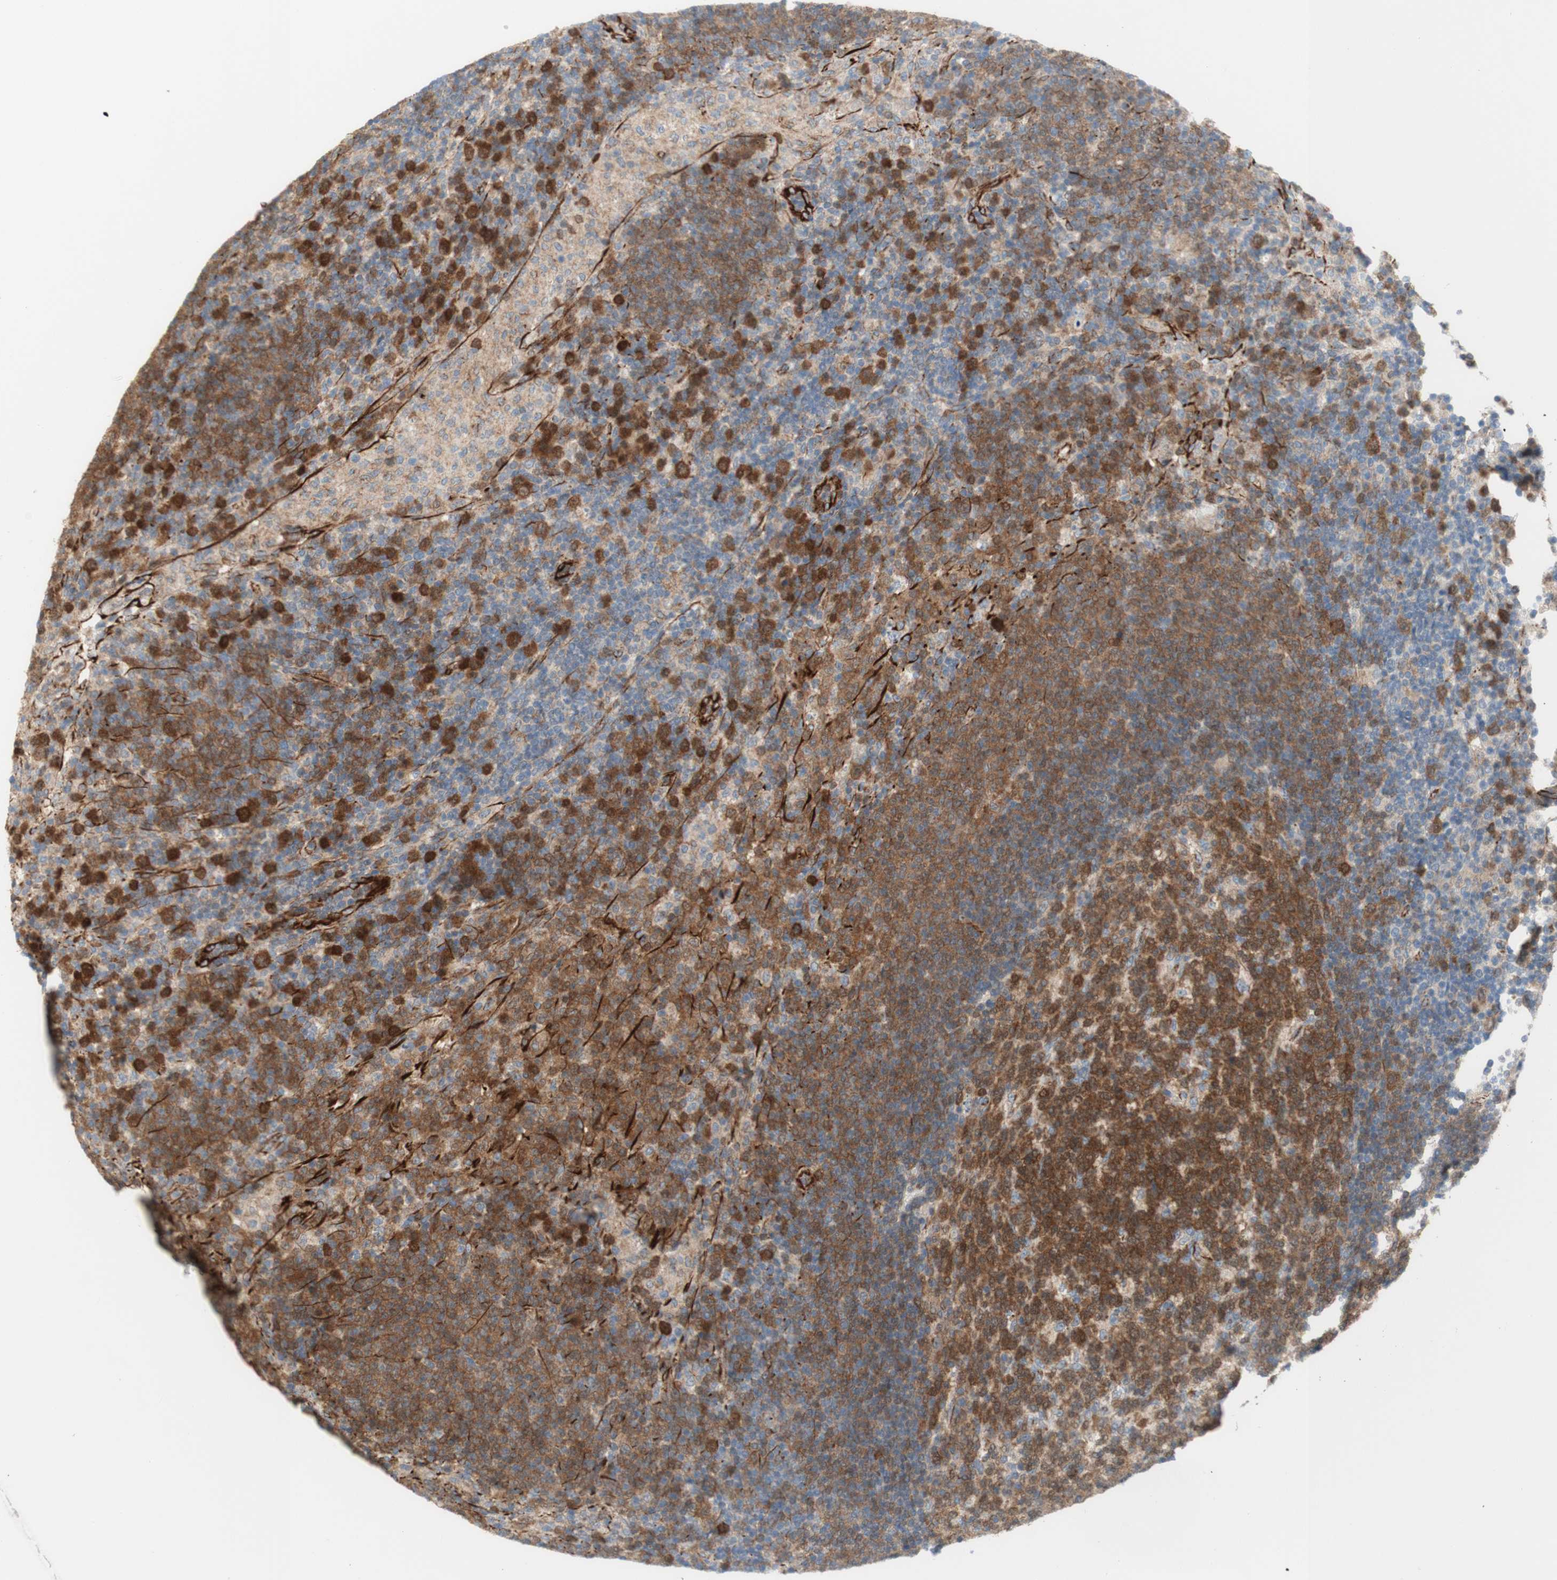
{"staining": {"intensity": "strong", "quantity": ">75%", "location": "cytoplasmic/membranous,nuclear"}, "tissue": "lymph node", "cell_type": "Germinal center cells", "image_type": "normal", "snomed": [{"axis": "morphology", "description": "Normal tissue, NOS"}, {"axis": "topography", "description": "Lymph node"}], "caption": "A histopathology image showing strong cytoplasmic/membranous,nuclear staining in about >75% of germinal center cells in unremarkable lymph node, as visualized by brown immunohistochemical staining.", "gene": "POU2AF1", "patient": {"sex": "female", "age": 53}}